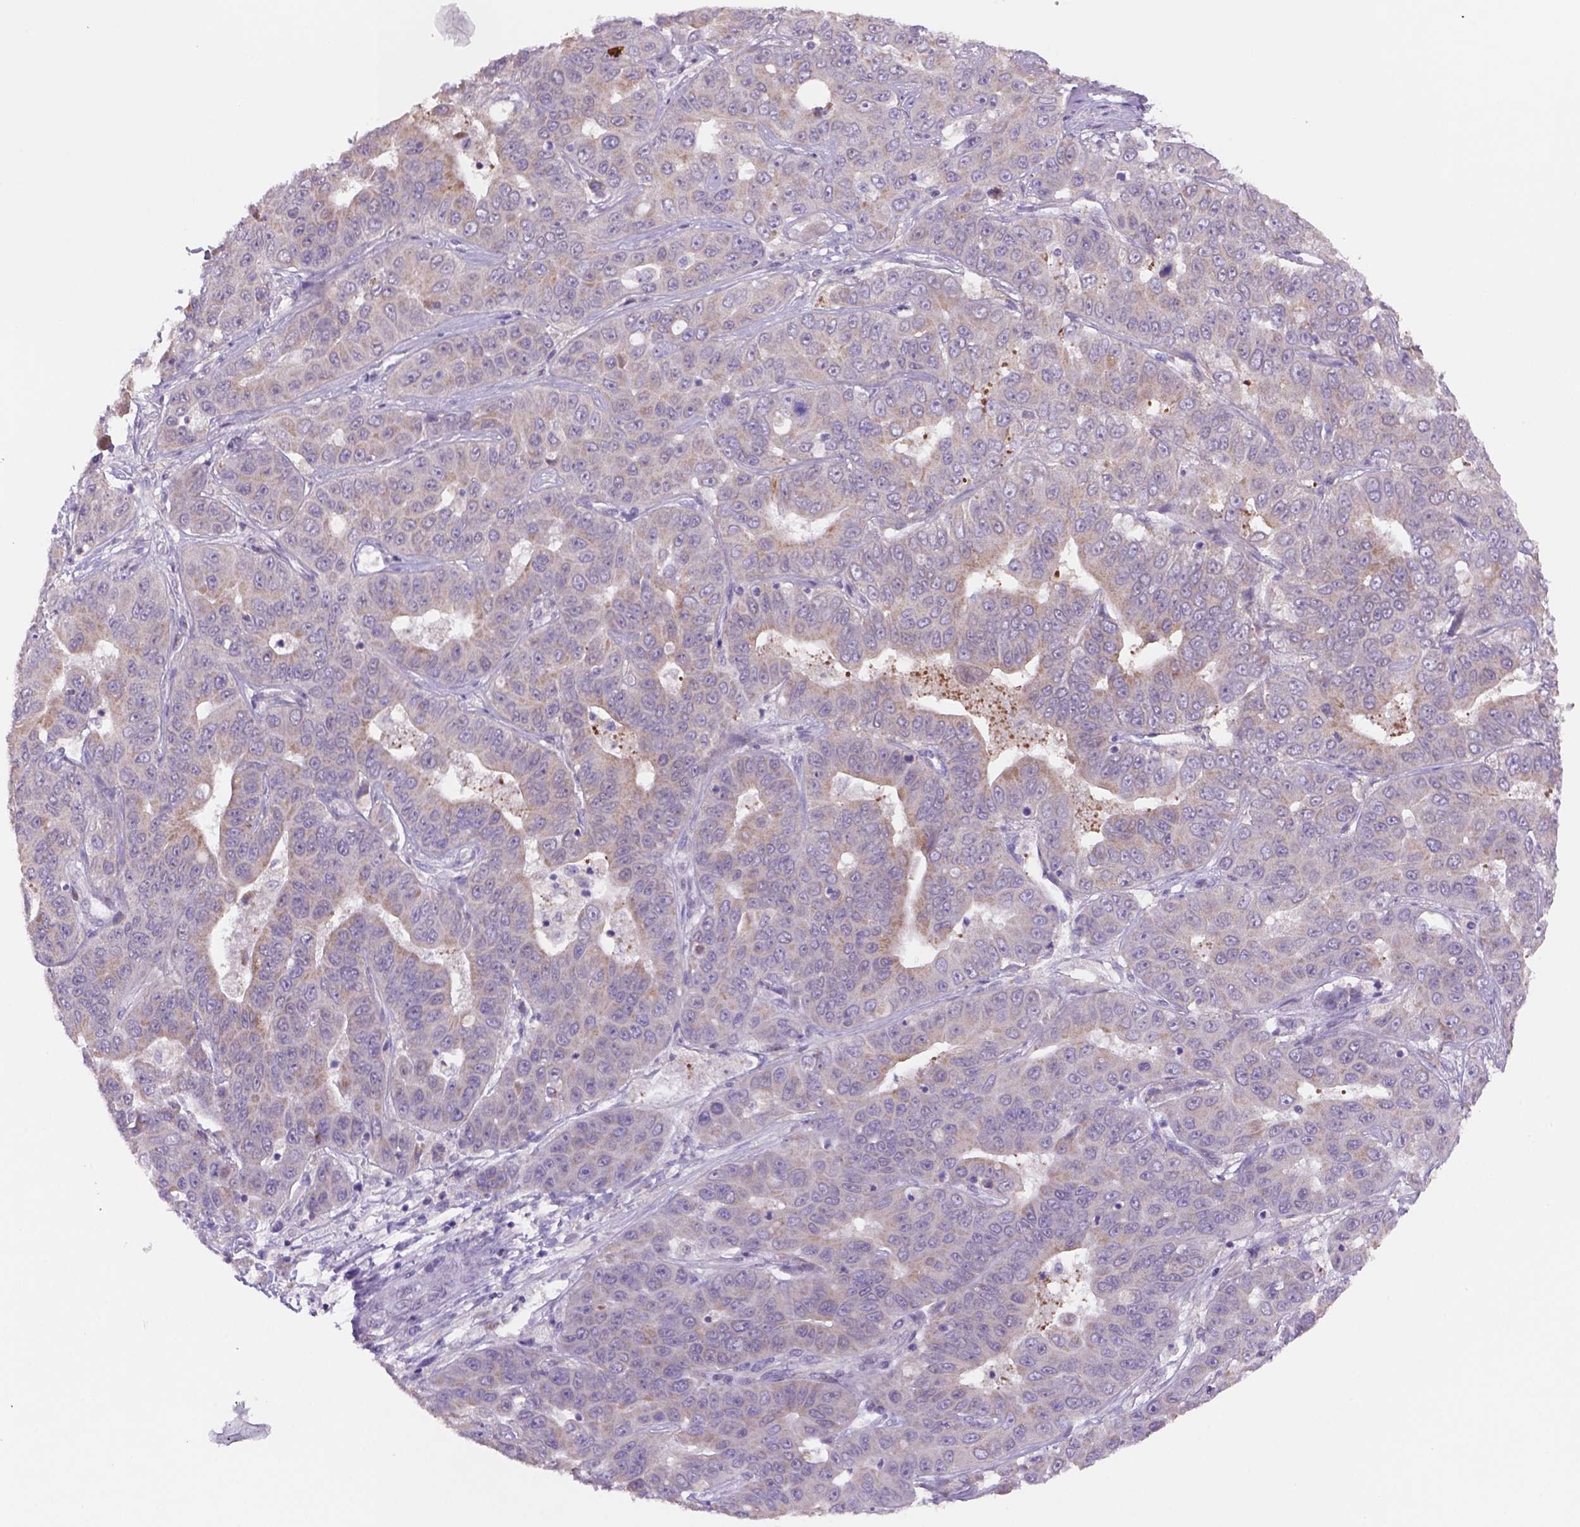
{"staining": {"intensity": "weak", "quantity": "<25%", "location": "cytoplasmic/membranous"}, "tissue": "liver cancer", "cell_type": "Tumor cells", "image_type": "cancer", "snomed": [{"axis": "morphology", "description": "Cholangiocarcinoma"}, {"axis": "topography", "description": "Liver"}], "caption": "A histopathology image of cholangiocarcinoma (liver) stained for a protein exhibits no brown staining in tumor cells. (DAB (3,3'-diaminobenzidine) IHC with hematoxylin counter stain).", "gene": "ADGRV1", "patient": {"sex": "female", "age": 52}}